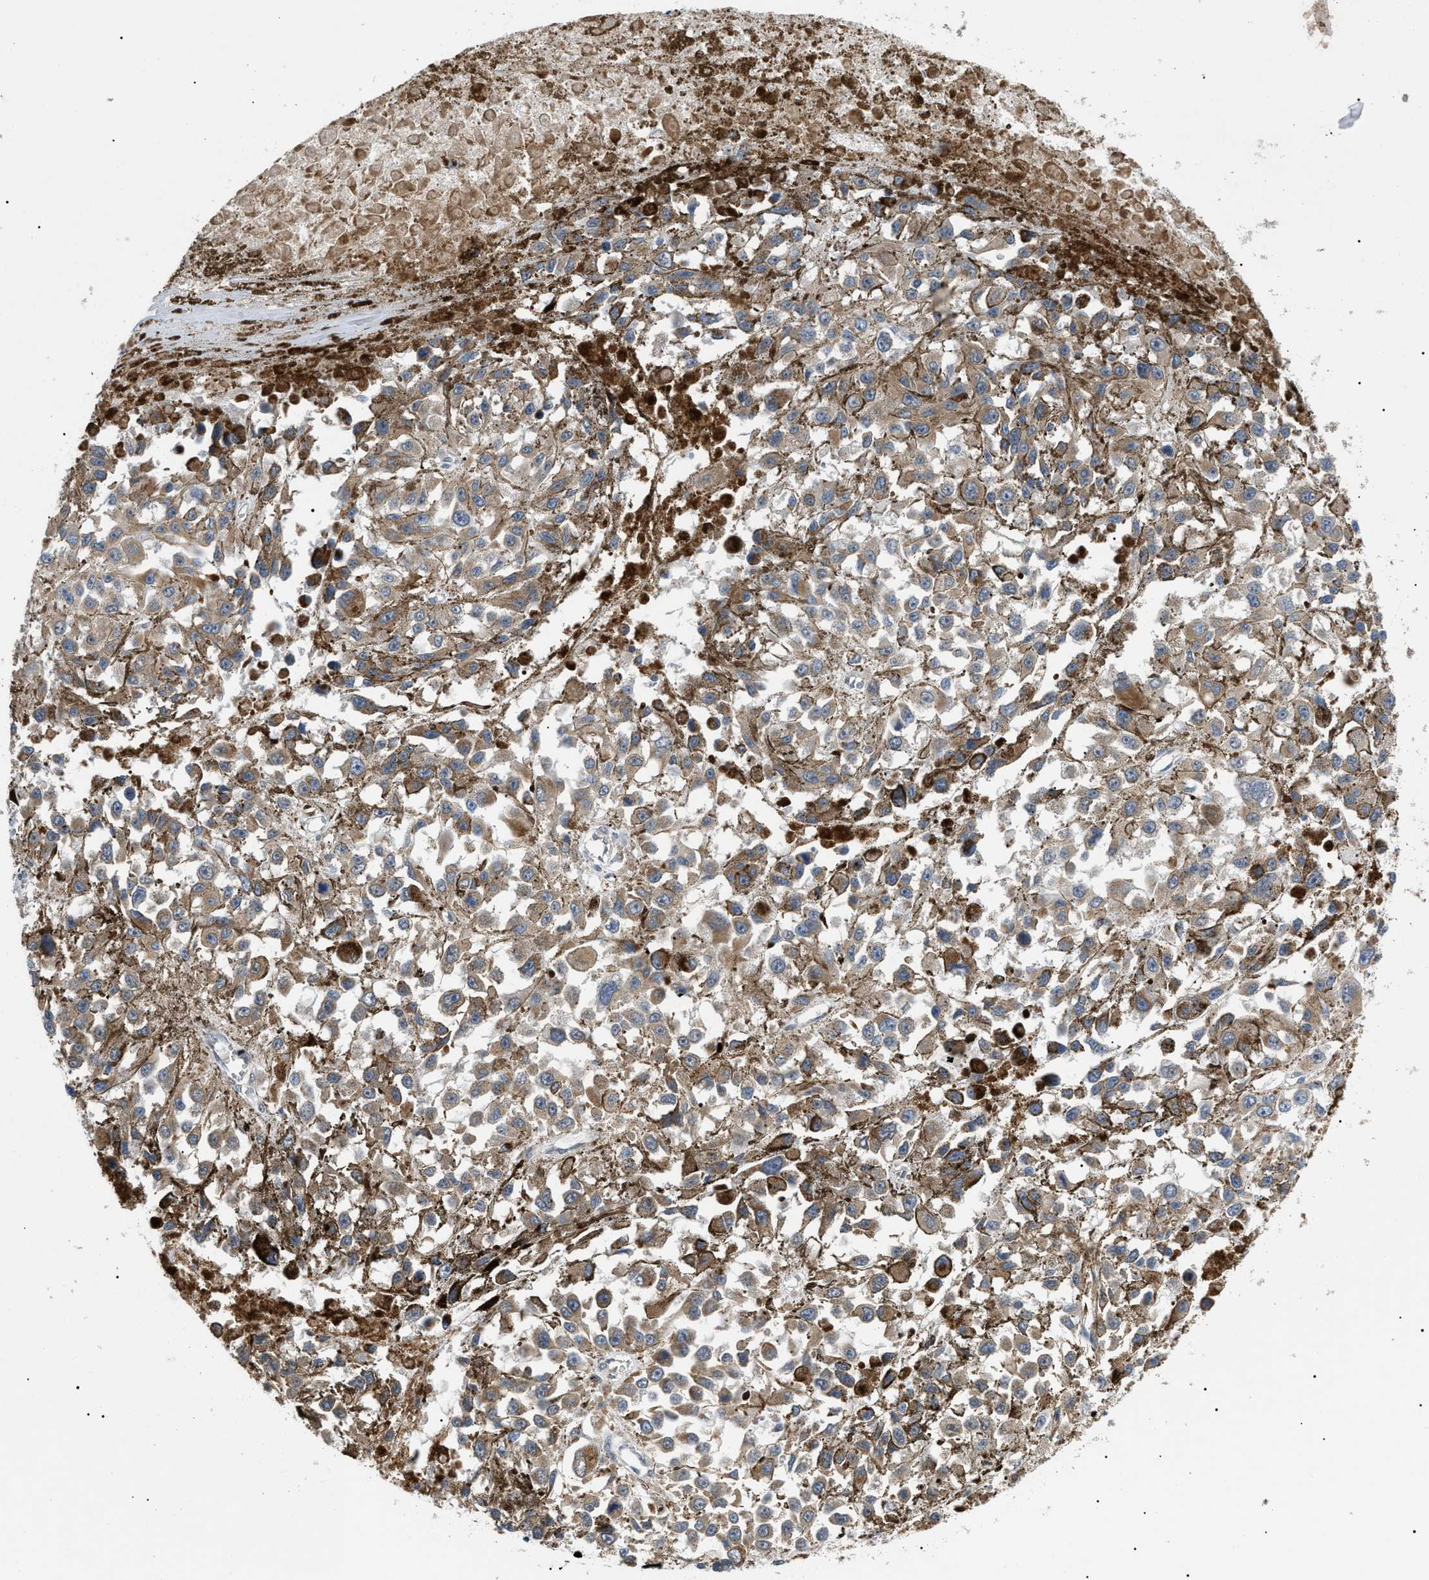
{"staining": {"intensity": "moderate", "quantity": ">75%", "location": "cytoplasmic/membranous"}, "tissue": "melanoma", "cell_type": "Tumor cells", "image_type": "cancer", "snomed": [{"axis": "morphology", "description": "Malignant melanoma, Metastatic site"}, {"axis": "topography", "description": "Lymph node"}], "caption": "Brown immunohistochemical staining in melanoma demonstrates moderate cytoplasmic/membranous staining in approximately >75% of tumor cells. Immunohistochemistry (ihc) stains the protein of interest in brown and the nuclei are stained blue.", "gene": "TOMM6", "patient": {"sex": "male", "age": 59}}